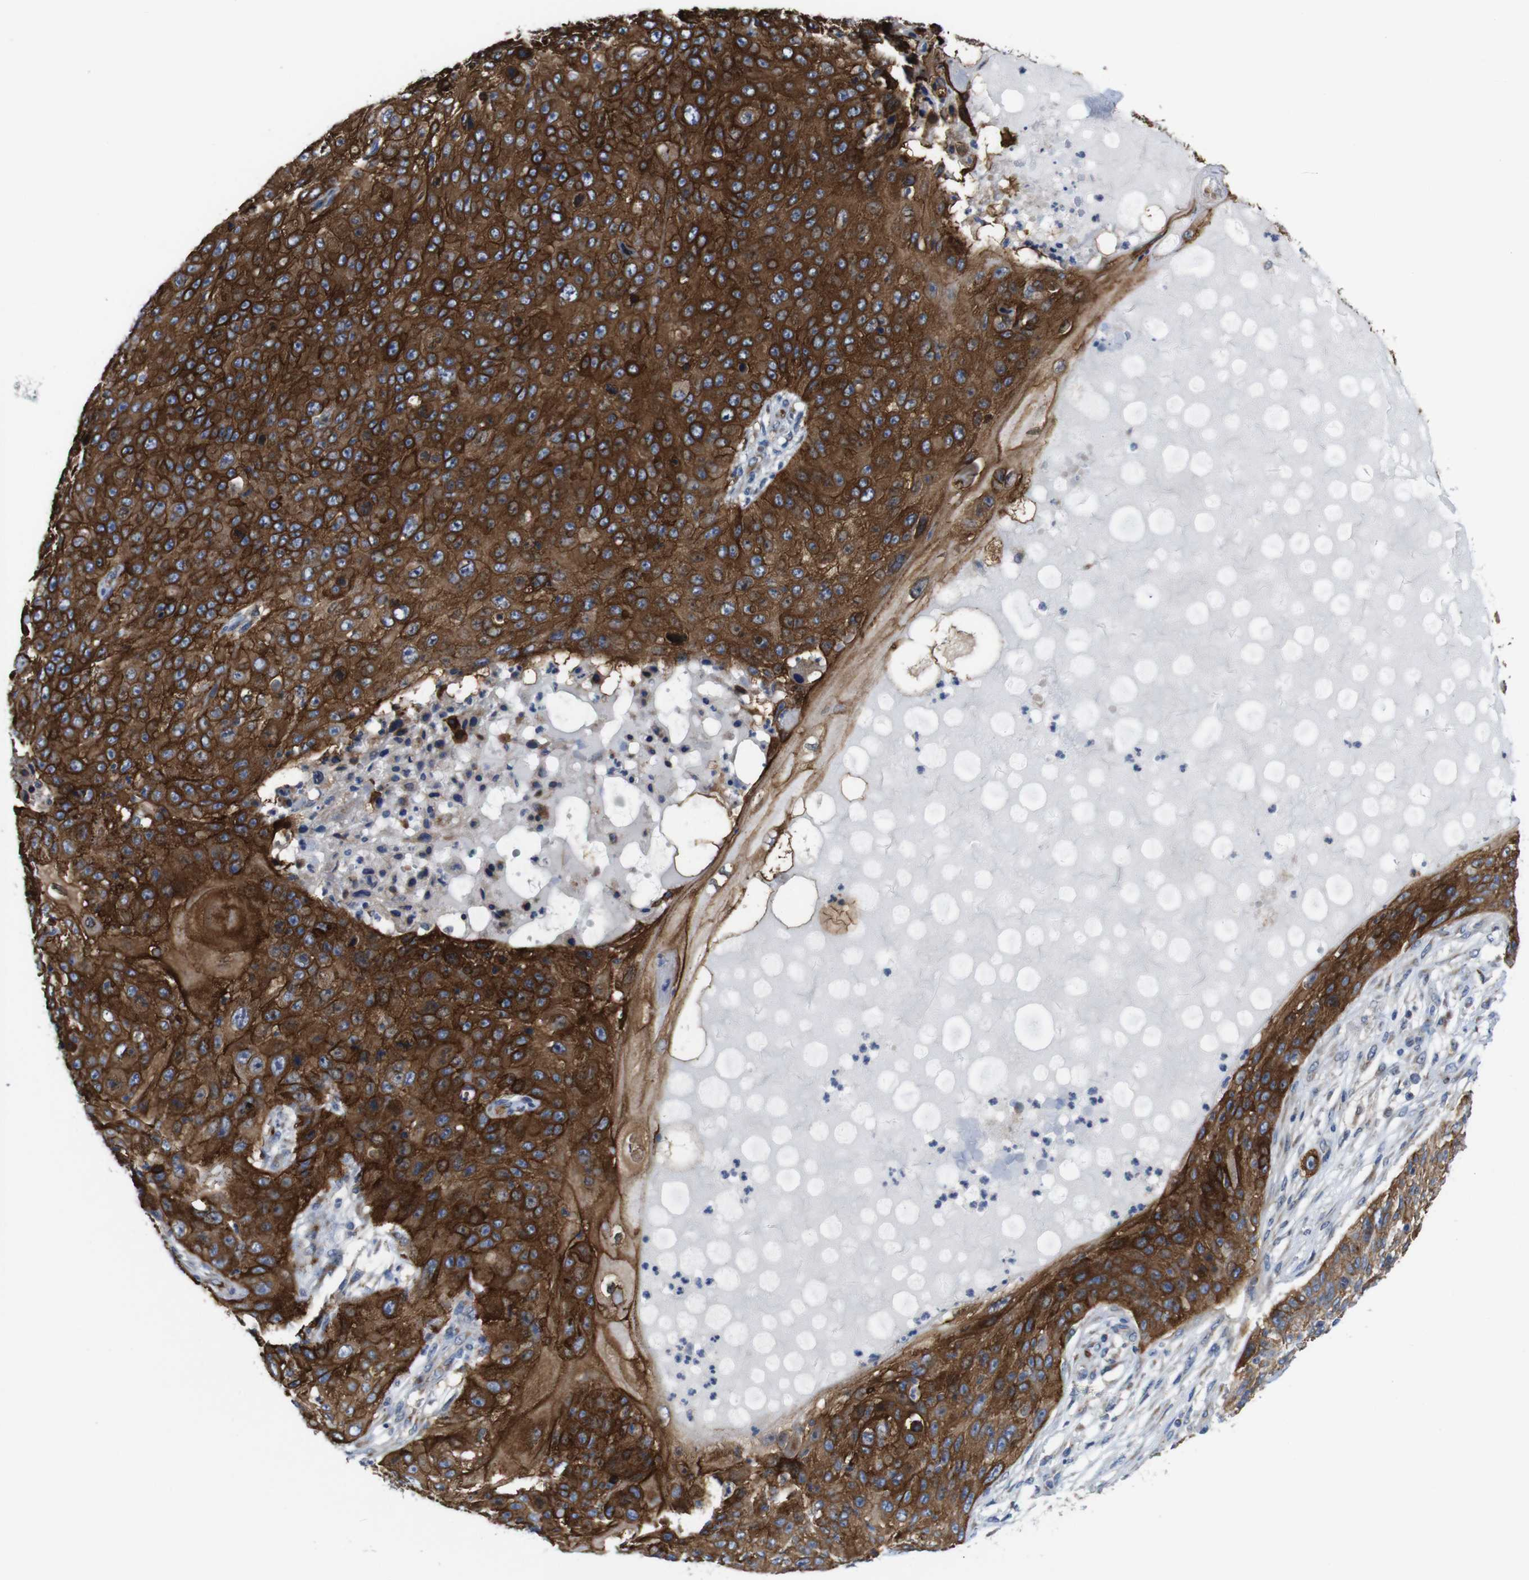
{"staining": {"intensity": "strong", "quantity": ">75%", "location": "cytoplasmic/membranous"}, "tissue": "skin cancer", "cell_type": "Tumor cells", "image_type": "cancer", "snomed": [{"axis": "morphology", "description": "Squamous cell carcinoma, NOS"}, {"axis": "topography", "description": "Skin"}], "caption": "Human squamous cell carcinoma (skin) stained with a protein marker reveals strong staining in tumor cells.", "gene": "EFCAB14", "patient": {"sex": "female", "age": 80}}